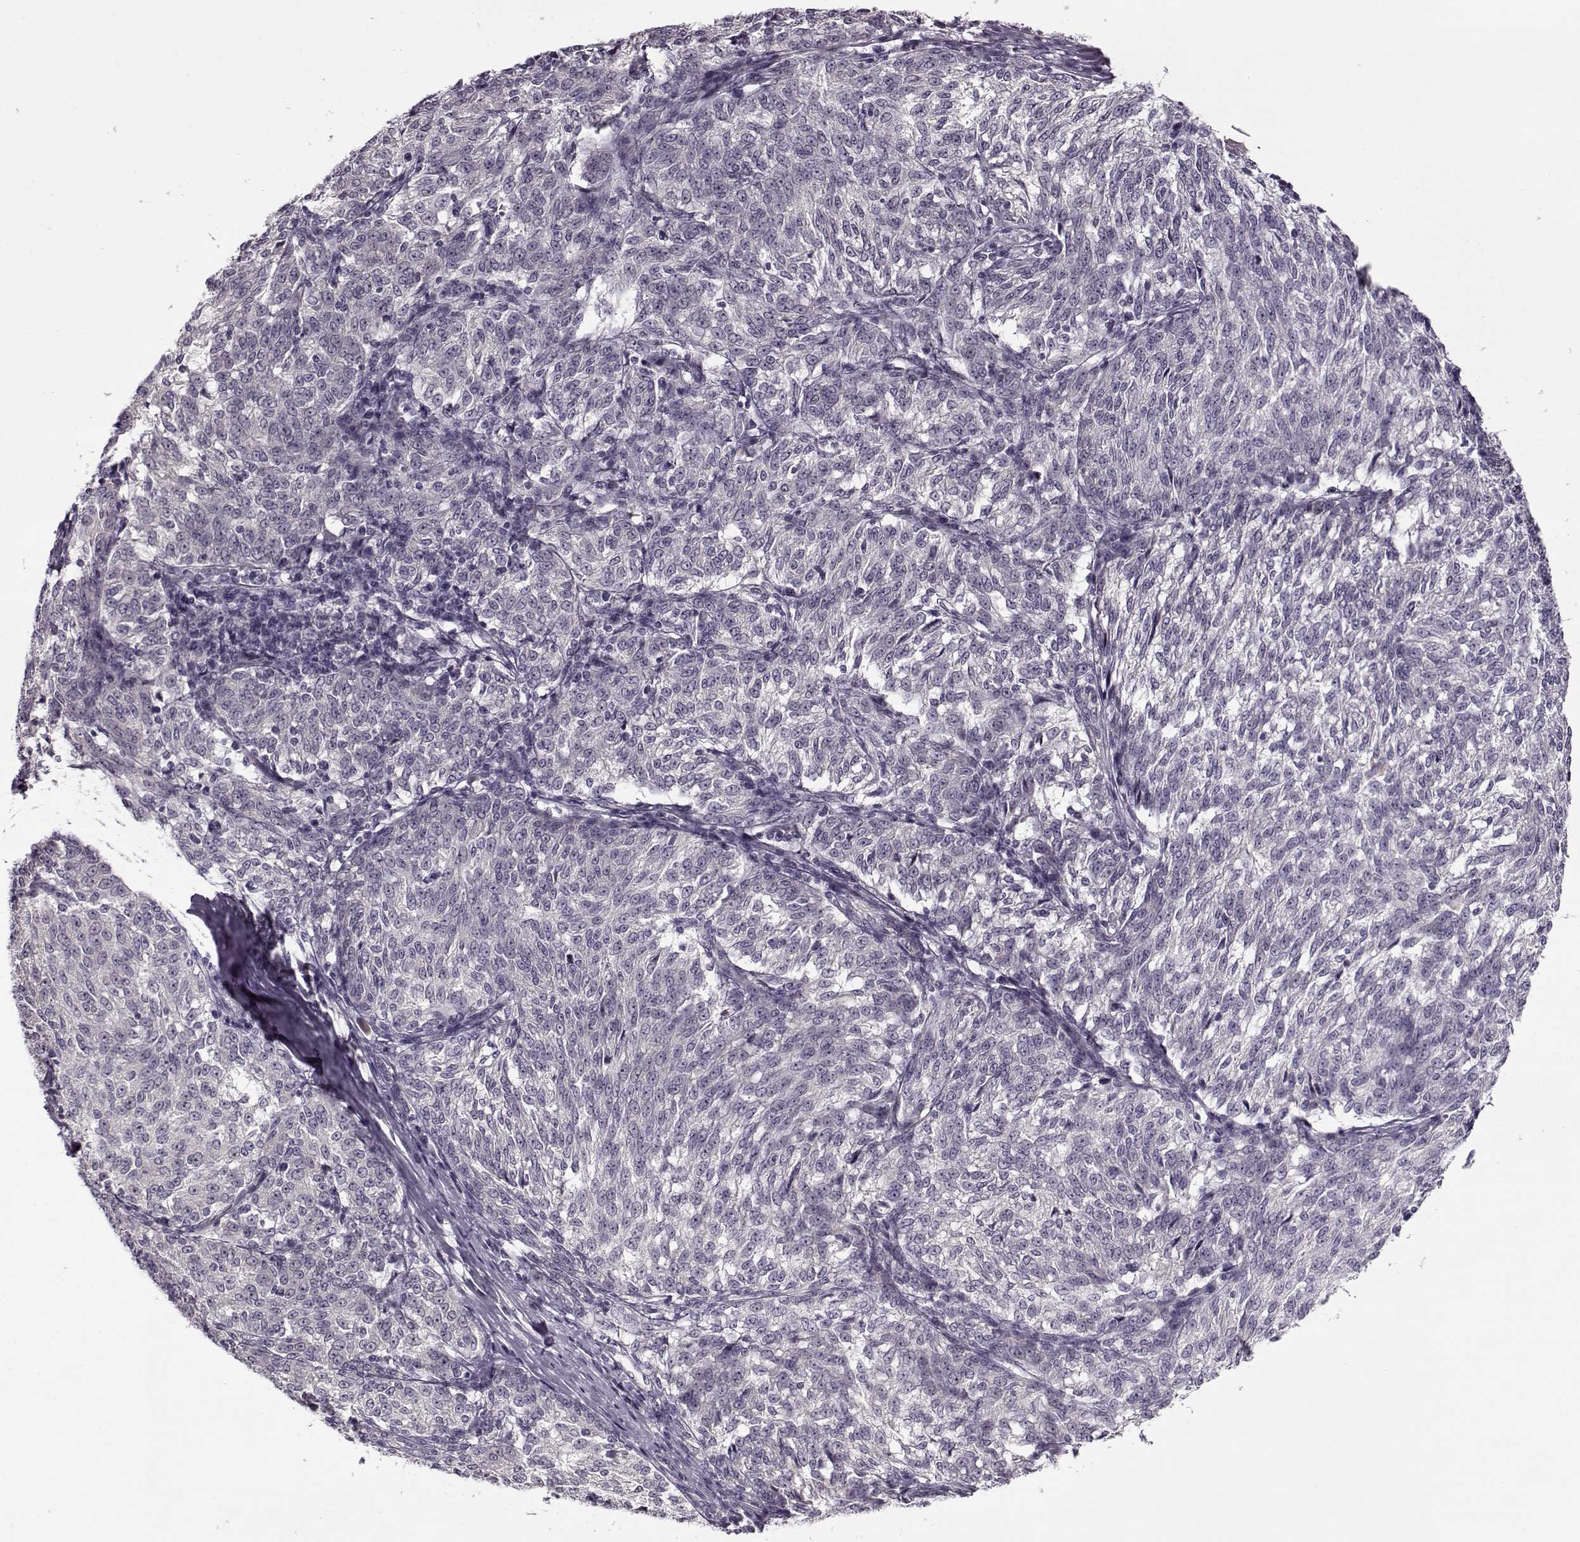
{"staining": {"intensity": "negative", "quantity": "none", "location": "none"}, "tissue": "melanoma", "cell_type": "Tumor cells", "image_type": "cancer", "snomed": [{"axis": "morphology", "description": "Malignant melanoma, NOS"}, {"axis": "topography", "description": "Skin"}], "caption": "Protein analysis of malignant melanoma displays no significant positivity in tumor cells. Brightfield microscopy of IHC stained with DAB (3,3'-diaminobenzidine) (brown) and hematoxylin (blue), captured at high magnification.", "gene": "PNMT", "patient": {"sex": "female", "age": 72}}